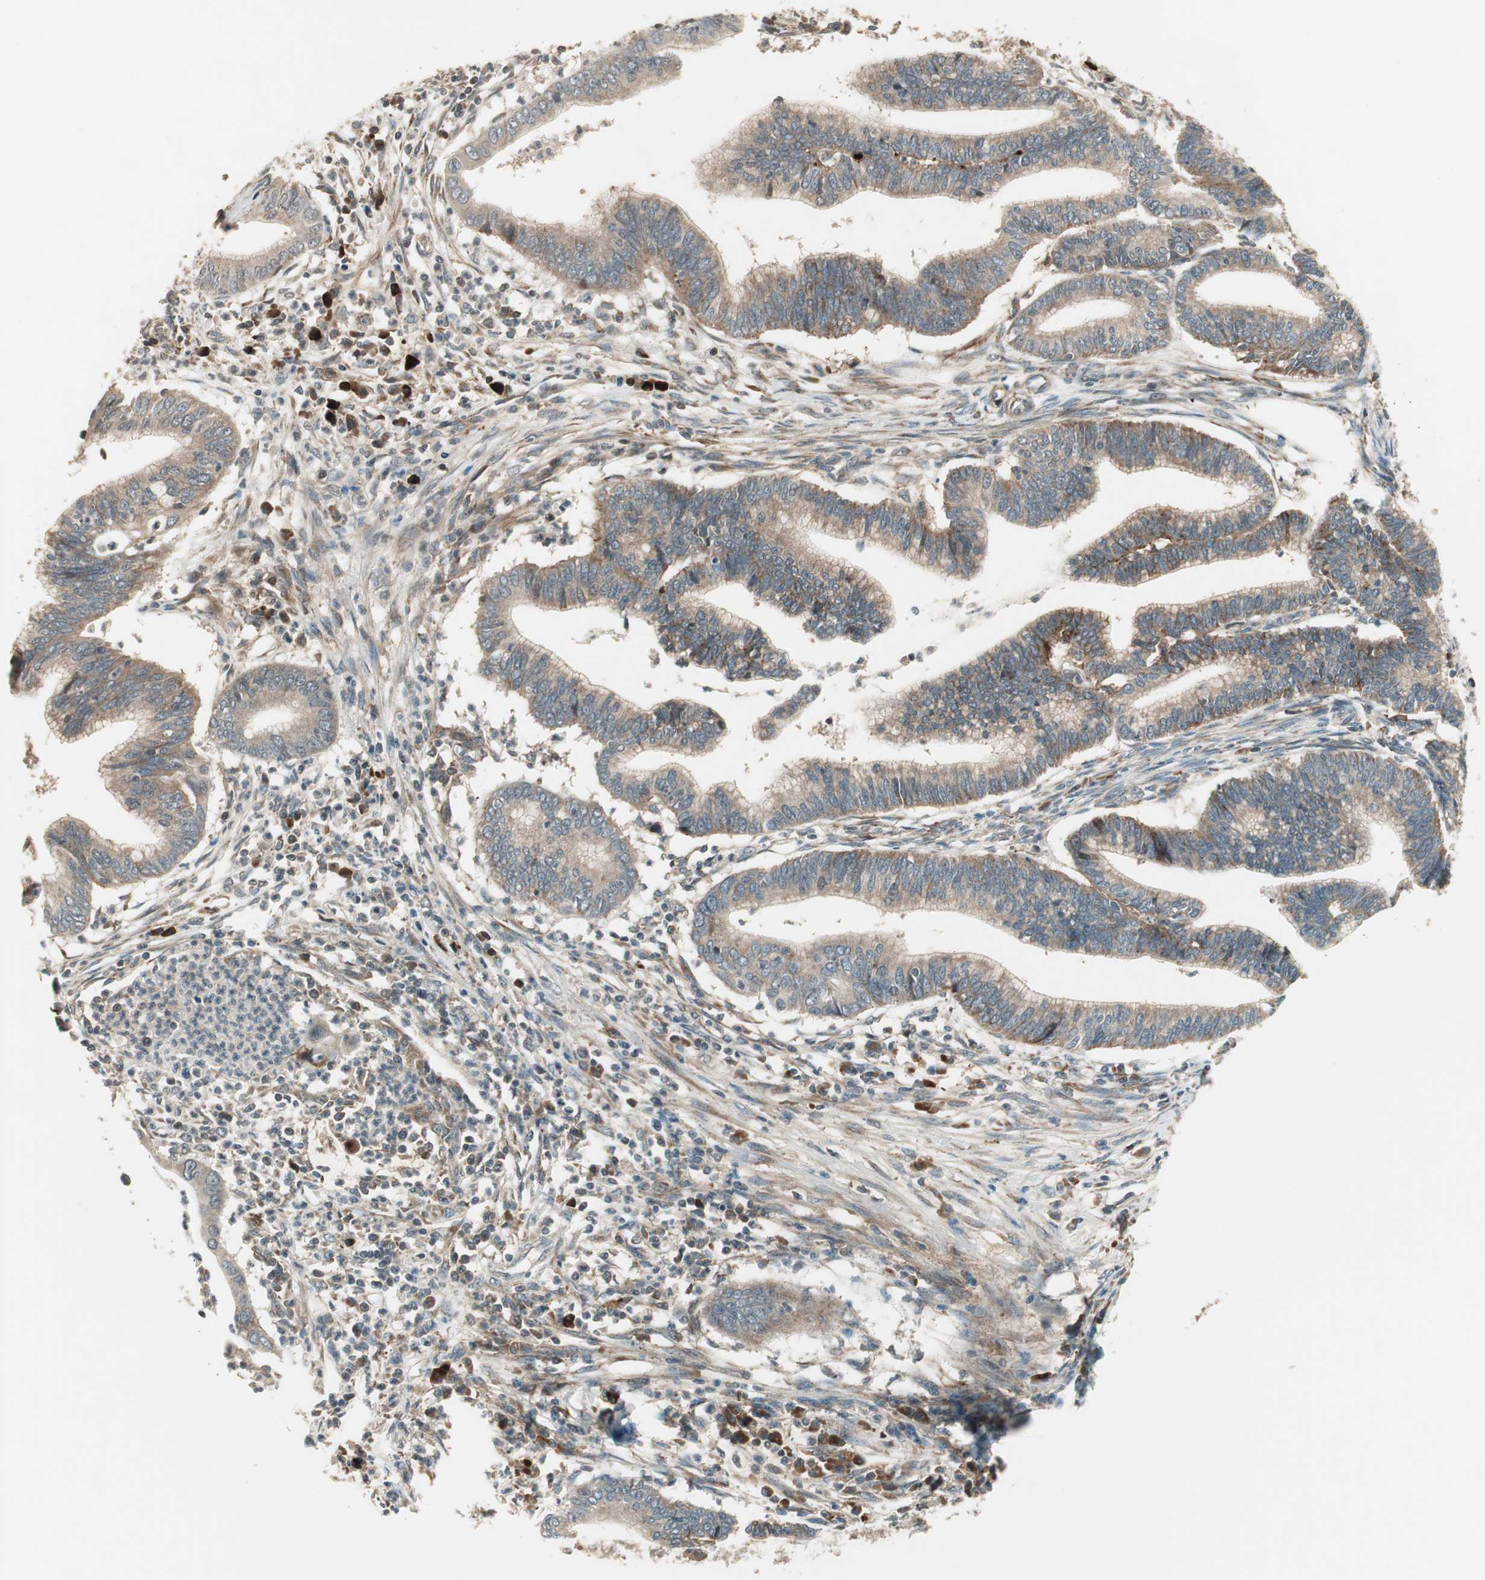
{"staining": {"intensity": "weak", "quantity": ">75%", "location": "cytoplasmic/membranous"}, "tissue": "cervical cancer", "cell_type": "Tumor cells", "image_type": "cancer", "snomed": [{"axis": "morphology", "description": "Adenocarcinoma, NOS"}, {"axis": "topography", "description": "Cervix"}], "caption": "DAB immunohistochemical staining of human cervical cancer (adenocarcinoma) reveals weak cytoplasmic/membranous protein positivity in about >75% of tumor cells.", "gene": "SFRP1", "patient": {"sex": "female", "age": 36}}